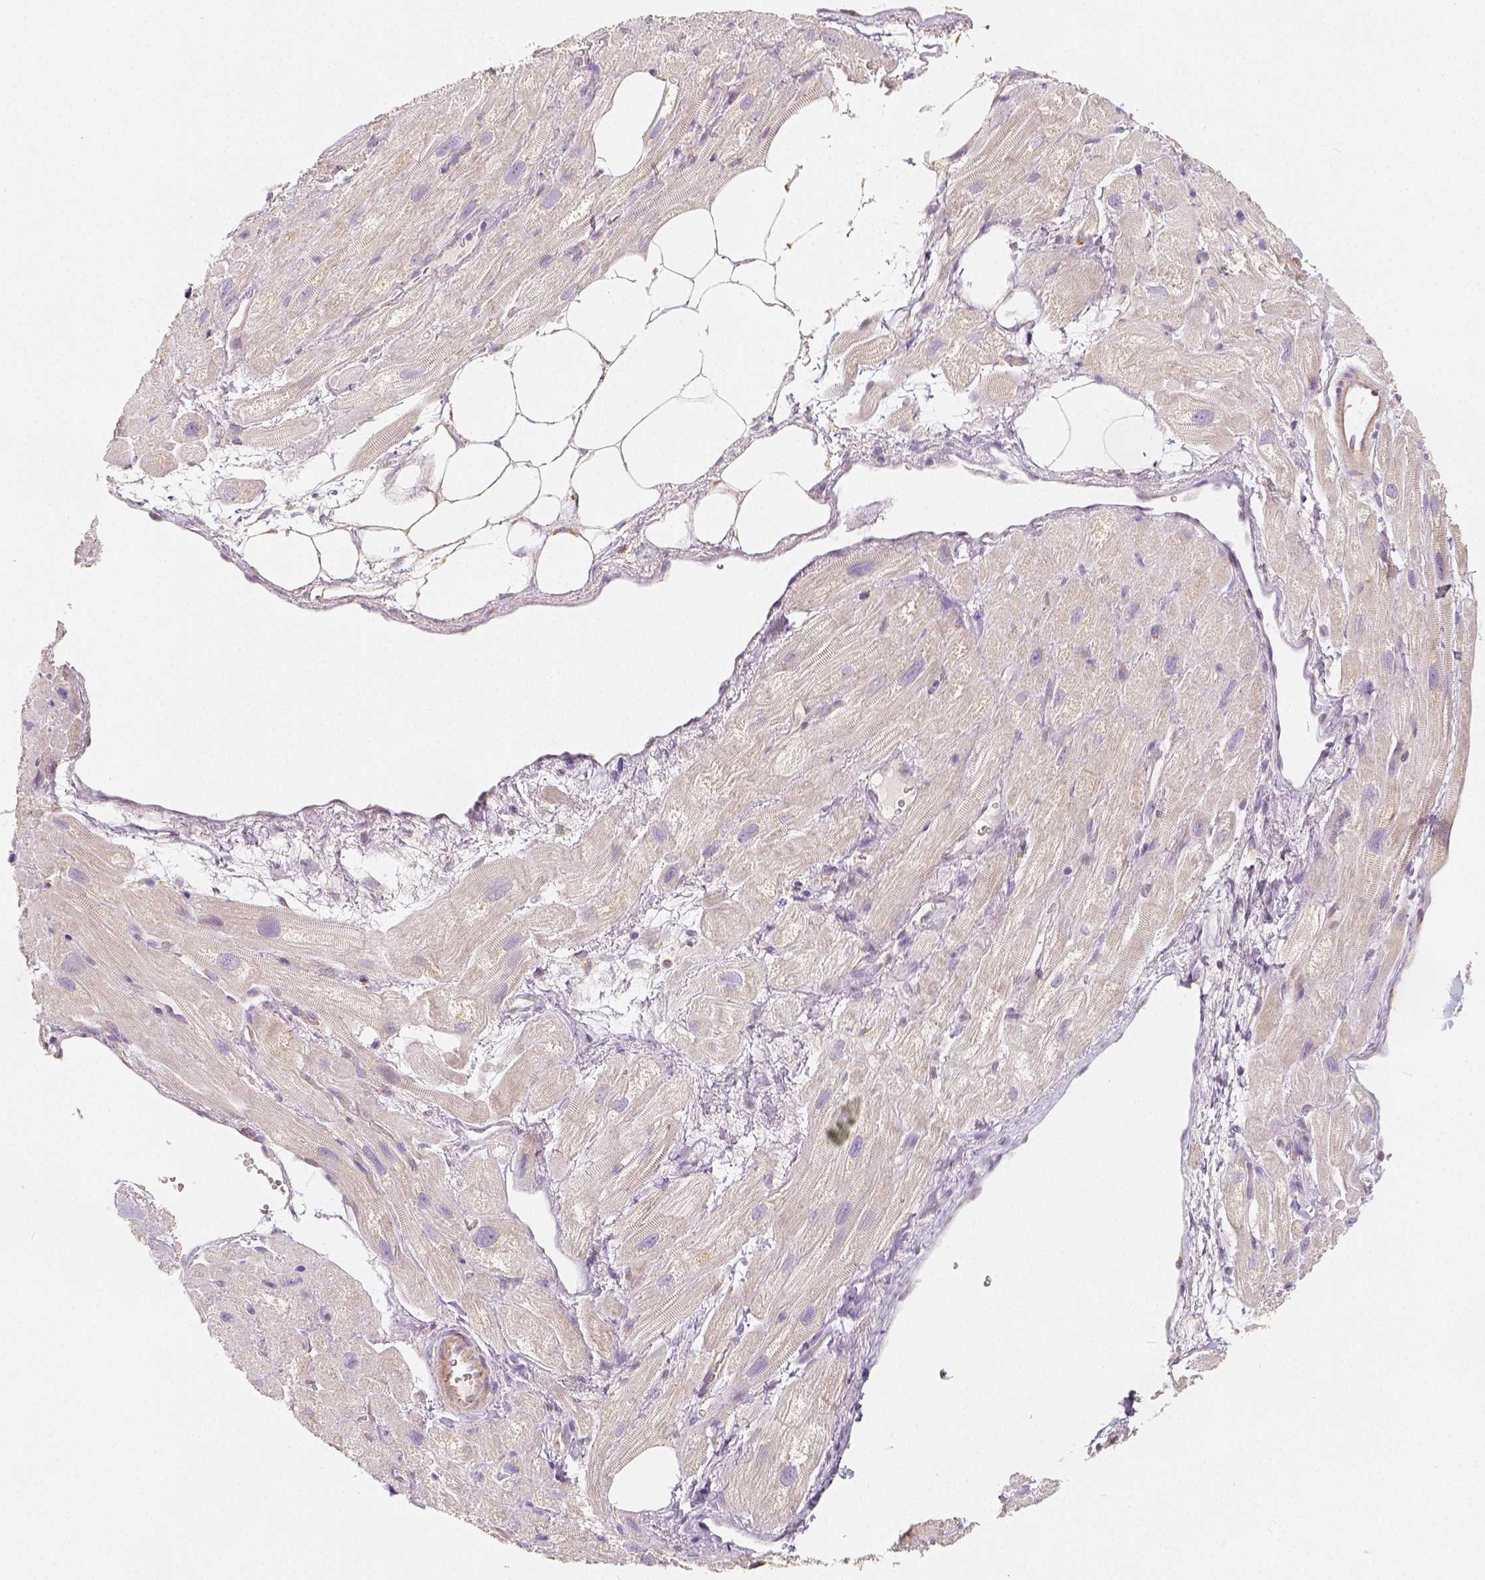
{"staining": {"intensity": "moderate", "quantity": "<25%", "location": "cytoplasmic/membranous"}, "tissue": "heart muscle", "cell_type": "Cardiomyocytes", "image_type": "normal", "snomed": [{"axis": "morphology", "description": "Normal tissue, NOS"}, {"axis": "topography", "description": "Heart"}], "caption": "Brown immunohistochemical staining in benign human heart muscle displays moderate cytoplasmic/membranous staining in approximately <25% of cardiomyocytes. (Stains: DAB in brown, nuclei in blue, Microscopy: brightfield microscopy at high magnification).", "gene": "PGAM5", "patient": {"sex": "female", "age": 62}}